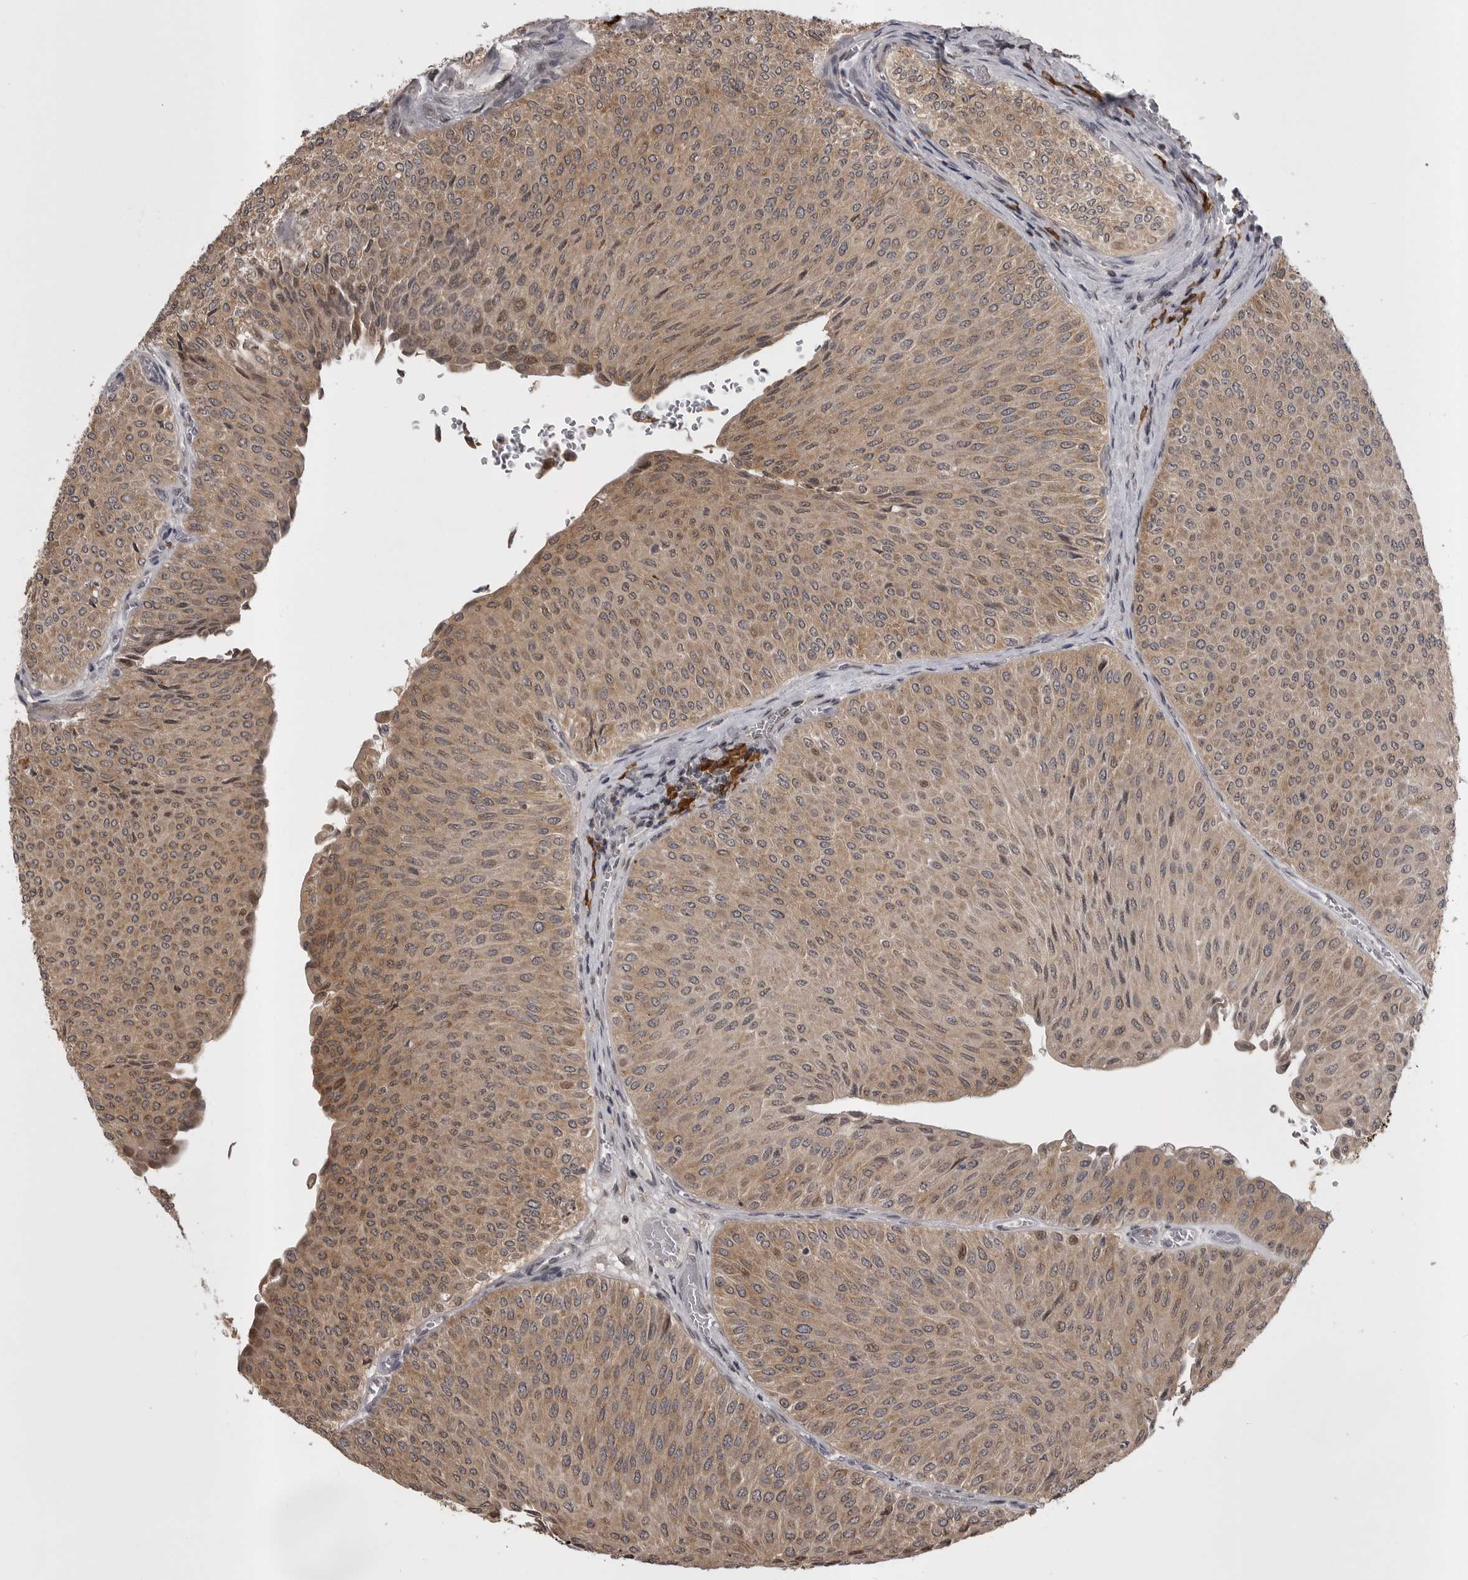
{"staining": {"intensity": "moderate", "quantity": ">75%", "location": "cytoplasmic/membranous,nuclear"}, "tissue": "urothelial cancer", "cell_type": "Tumor cells", "image_type": "cancer", "snomed": [{"axis": "morphology", "description": "Urothelial carcinoma, Low grade"}, {"axis": "topography", "description": "Urinary bladder"}], "caption": "DAB immunohistochemical staining of low-grade urothelial carcinoma displays moderate cytoplasmic/membranous and nuclear protein expression in approximately >75% of tumor cells.", "gene": "SNX16", "patient": {"sex": "male", "age": 78}}